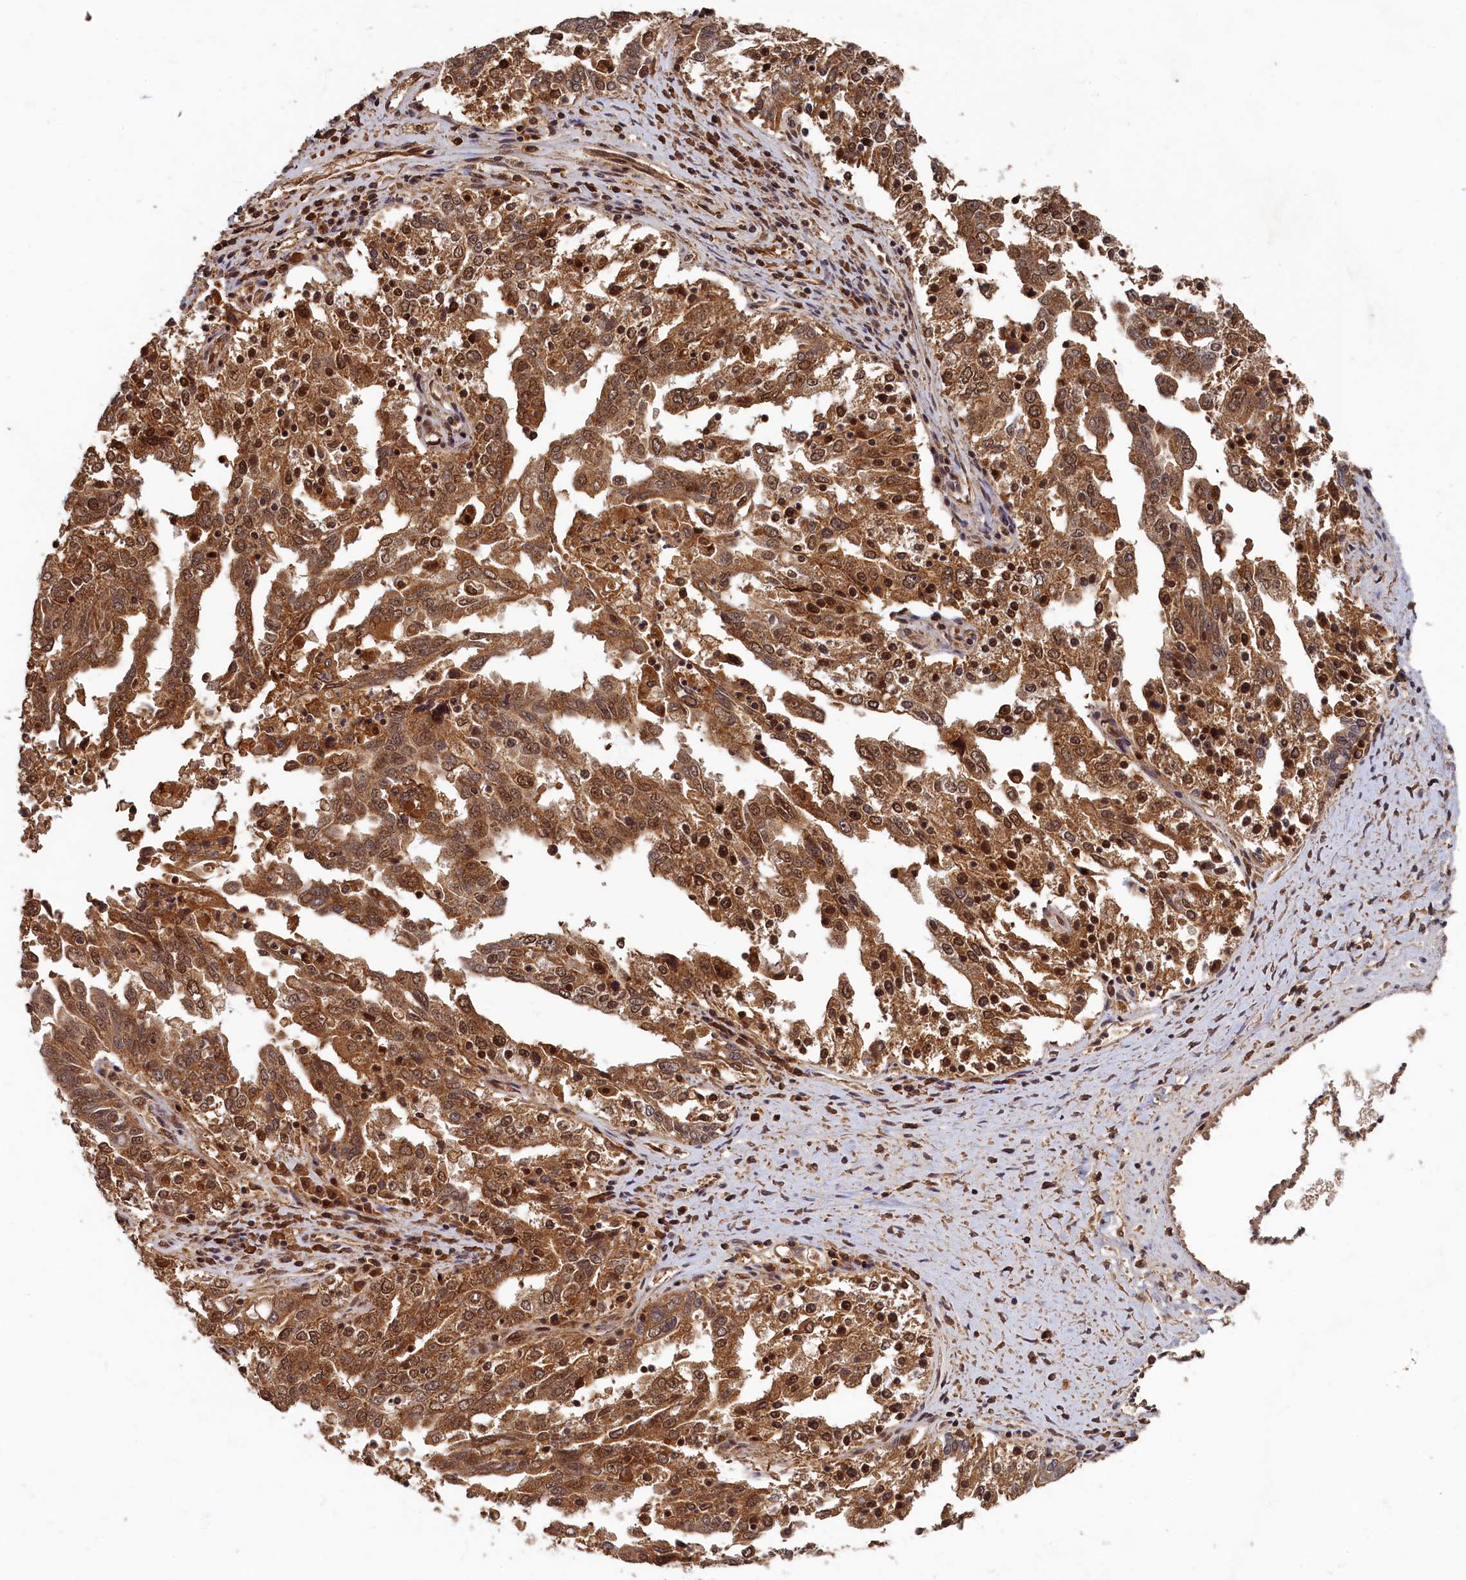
{"staining": {"intensity": "strong", "quantity": ">75%", "location": "cytoplasmic/membranous,nuclear"}, "tissue": "ovarian cancer", "cell_type": "Tumor cells", "image_type": "cancer", "snomed": [{"axis": "morphology", "description": "Carcinoma, endometroid"}, {"axis": "topography", "description": "Ovary"}], "caption": "High-power microscopy captured an immunohistochemistry (IHC) micrograph of ovarian cancer, revealing strong cytoplasmic/membranous and nuclear expression in approximately >75% of tumor cells. (DAB (3,3'-diaminobenzidine) IHC, brown staining for protein, blue staining for nuclei).", "gene": "BRCA1", "patient": {"sex": "female", "age": 62}}